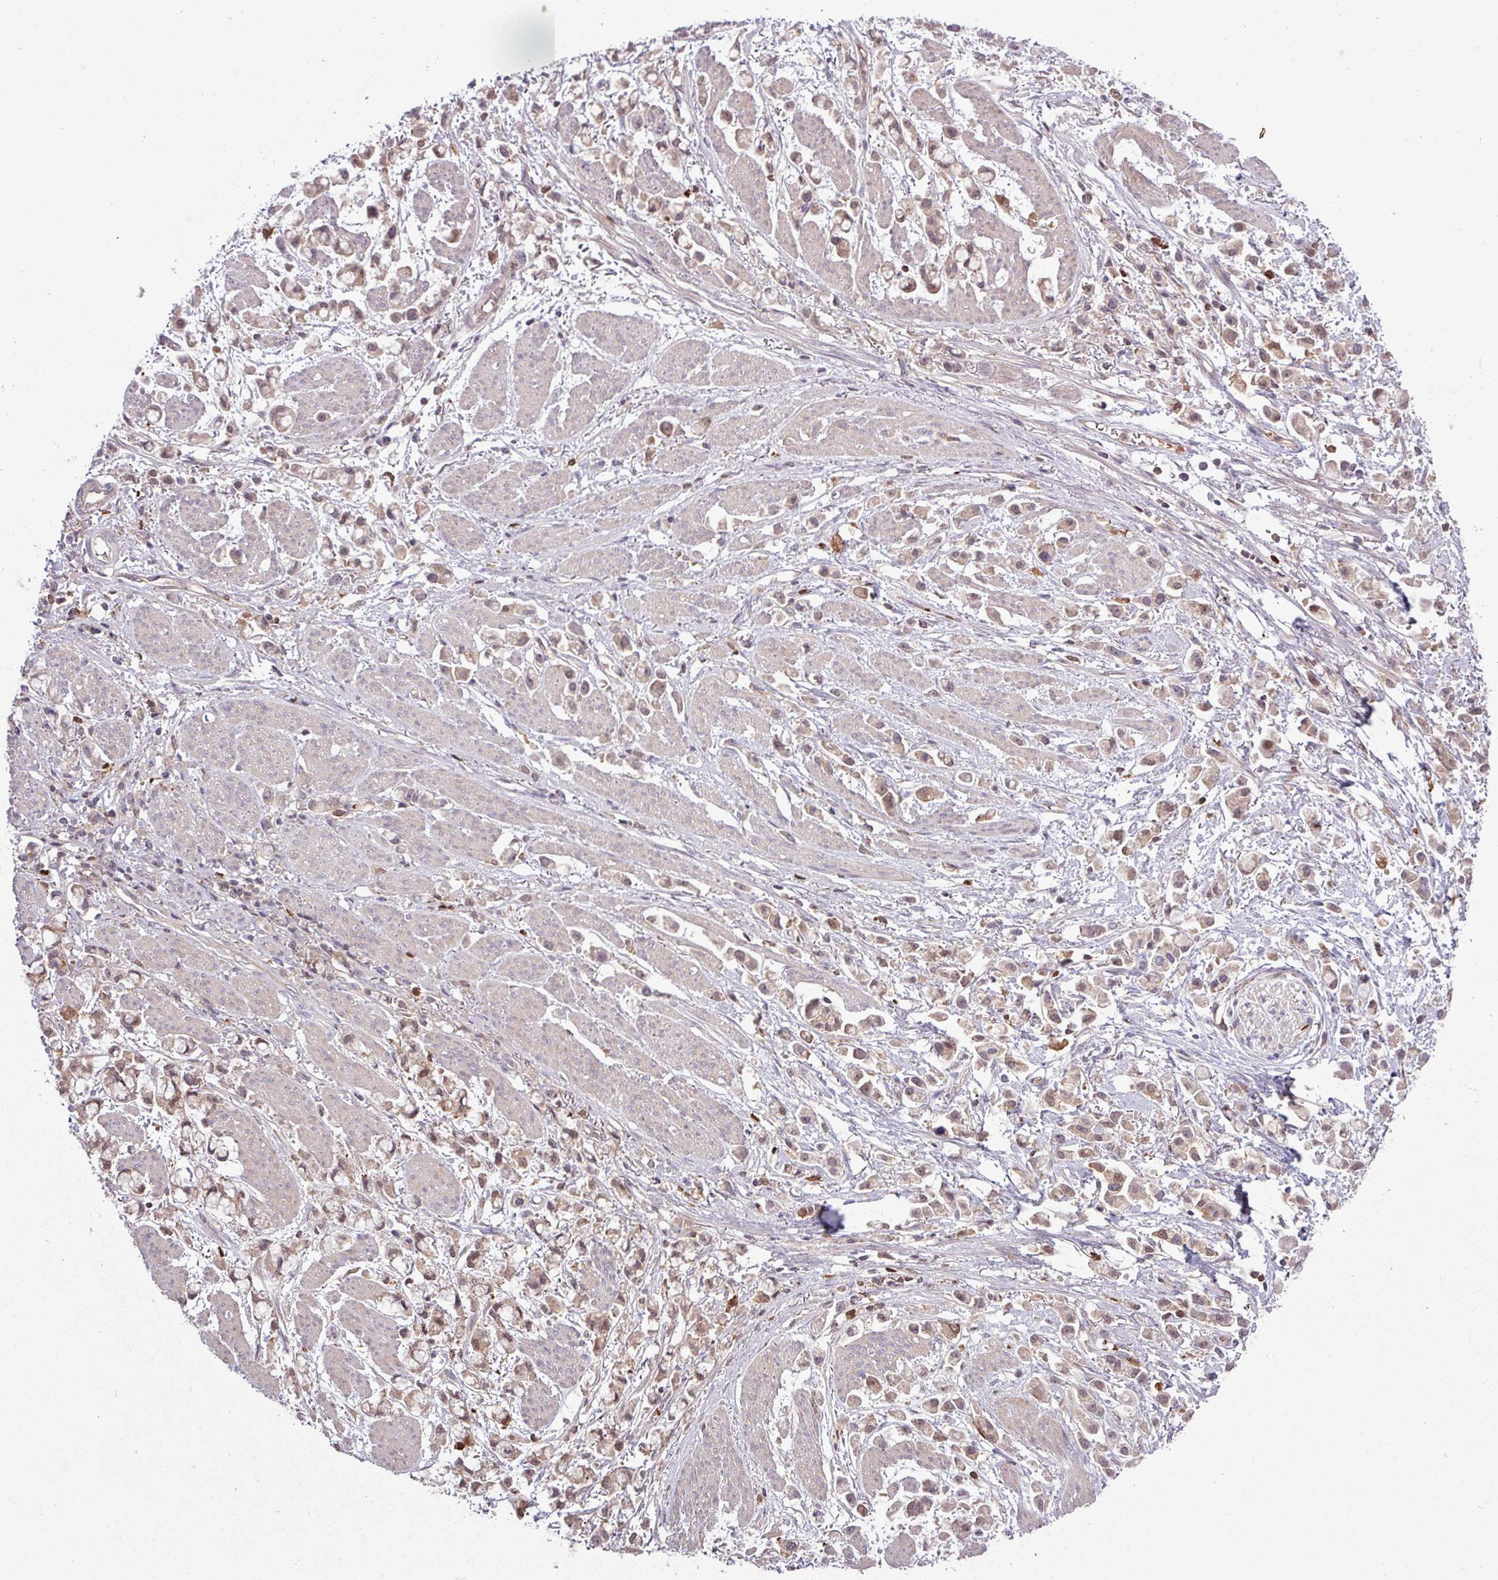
{"staining": {"intensity": "moderate", "quantity": "25%-75%", "location": "cytoplasmic/membranous,nuclear"}, "tissue": "stomach cancer", "cell_type": "Tumor cells", "image_type": "cancer", "snomed": [{"axis": "morphology", "description": "Adenocarcinoma, NOS"}, {"axis": "topography", "description": "Stomach"}], "caption": "Stomach adenocarcinoma stained for a protein (brown) exhibits moderate cytoplasmic/membranous and nuclear positive positivity in about 25%-75% of tumor cells.", "gene": "SEC61G", "patient": {"sex": "female", "age": 81}}